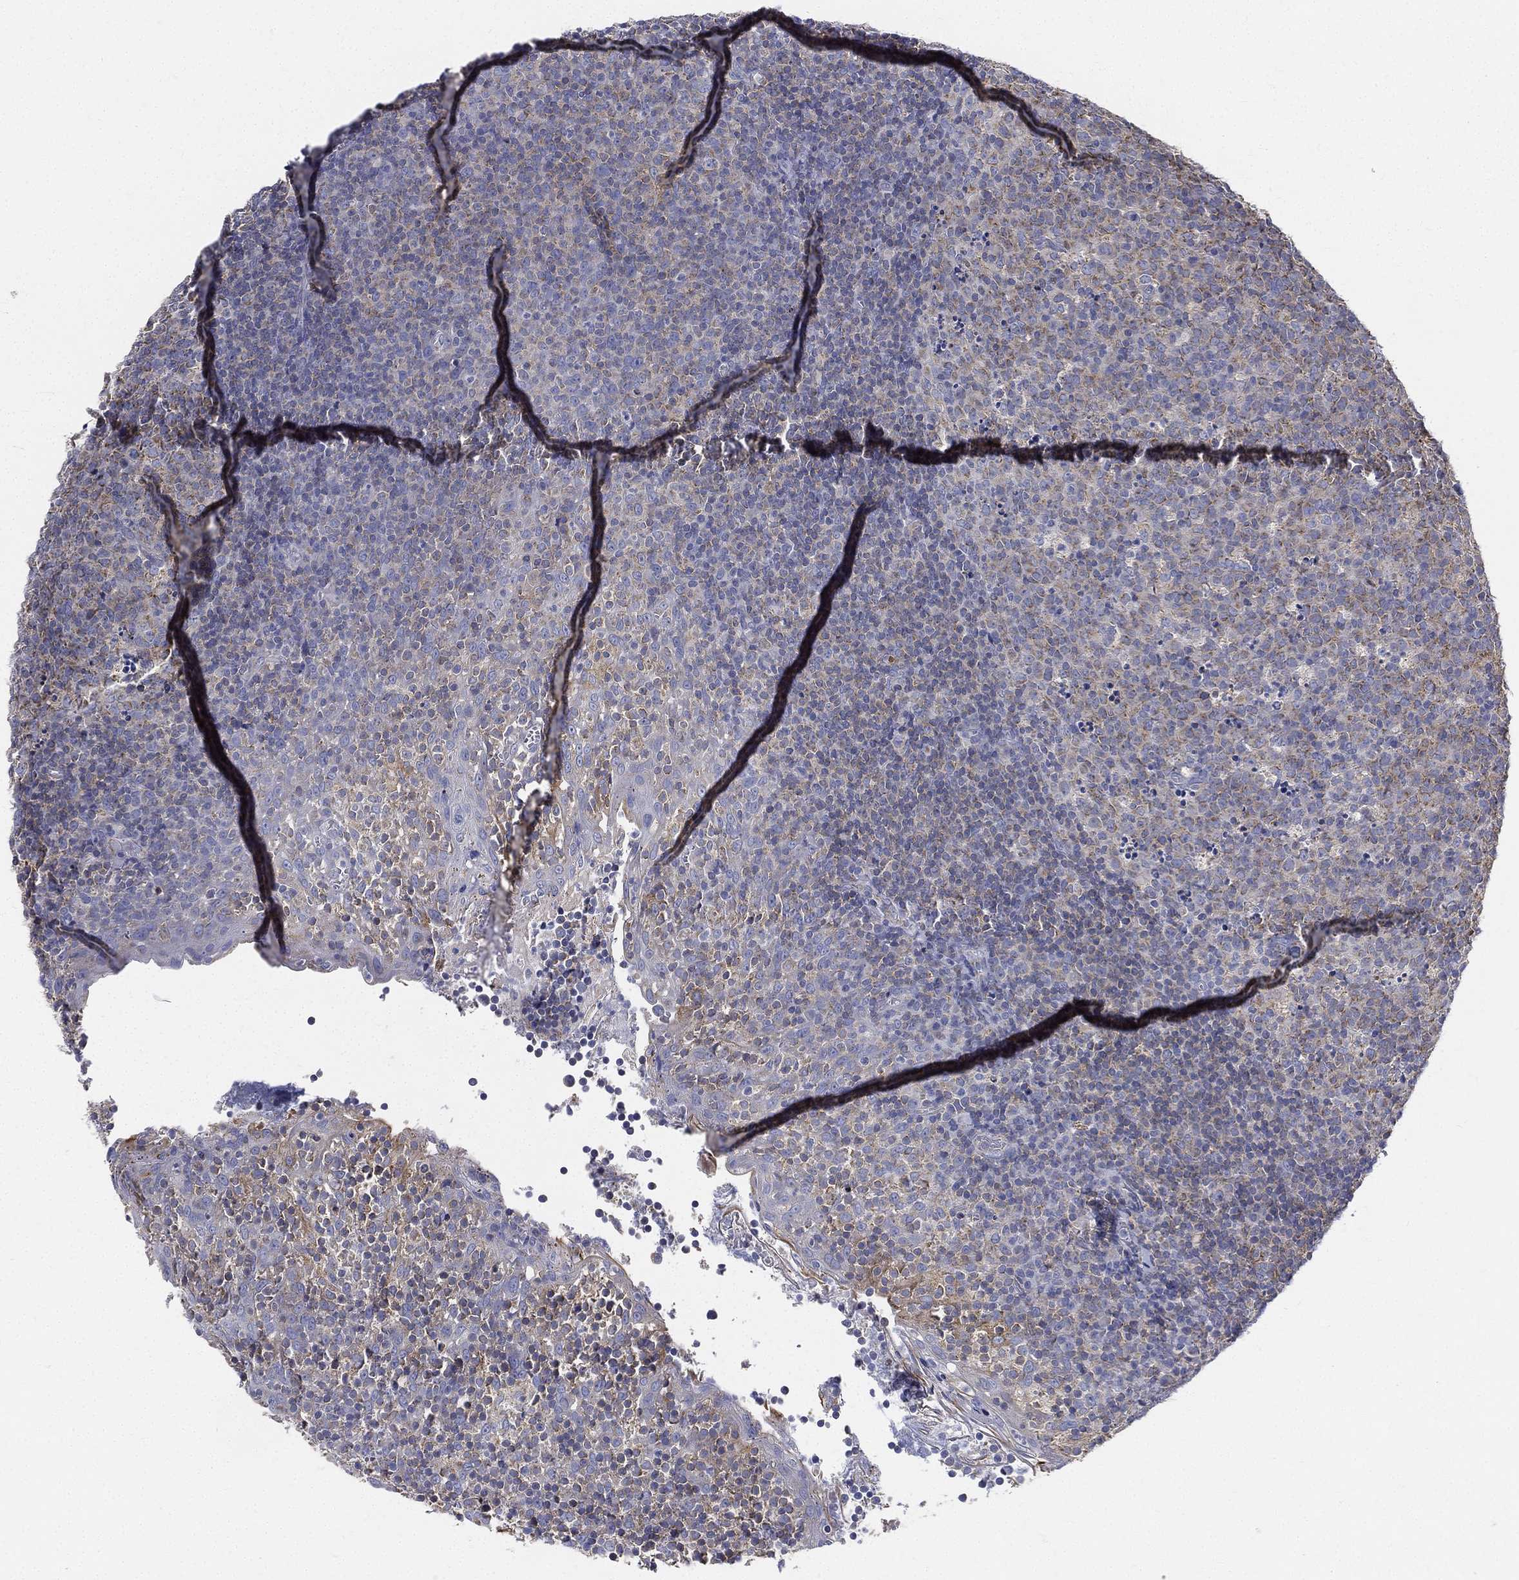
{"staining": {"intensity": "moderate", "quantity": "<25%", "location": "cytoplasmic/membranous"}, "tissue": "tonsil", "cell_type": "Germinal center cells", "image_type": "normal", "snomed": [{"axis": "morphology", "description": "Normal tissue, NOS"}, {"axis": "topography", "description": "Tonsil"}], "caption": "Protein staining of normal tonsil exhibits moderate cytoplasmic/membranous staining in about <25% of germinal center cells.", "gene": "PWWP3A", "patient": {"sex": "female", "age": 5}}